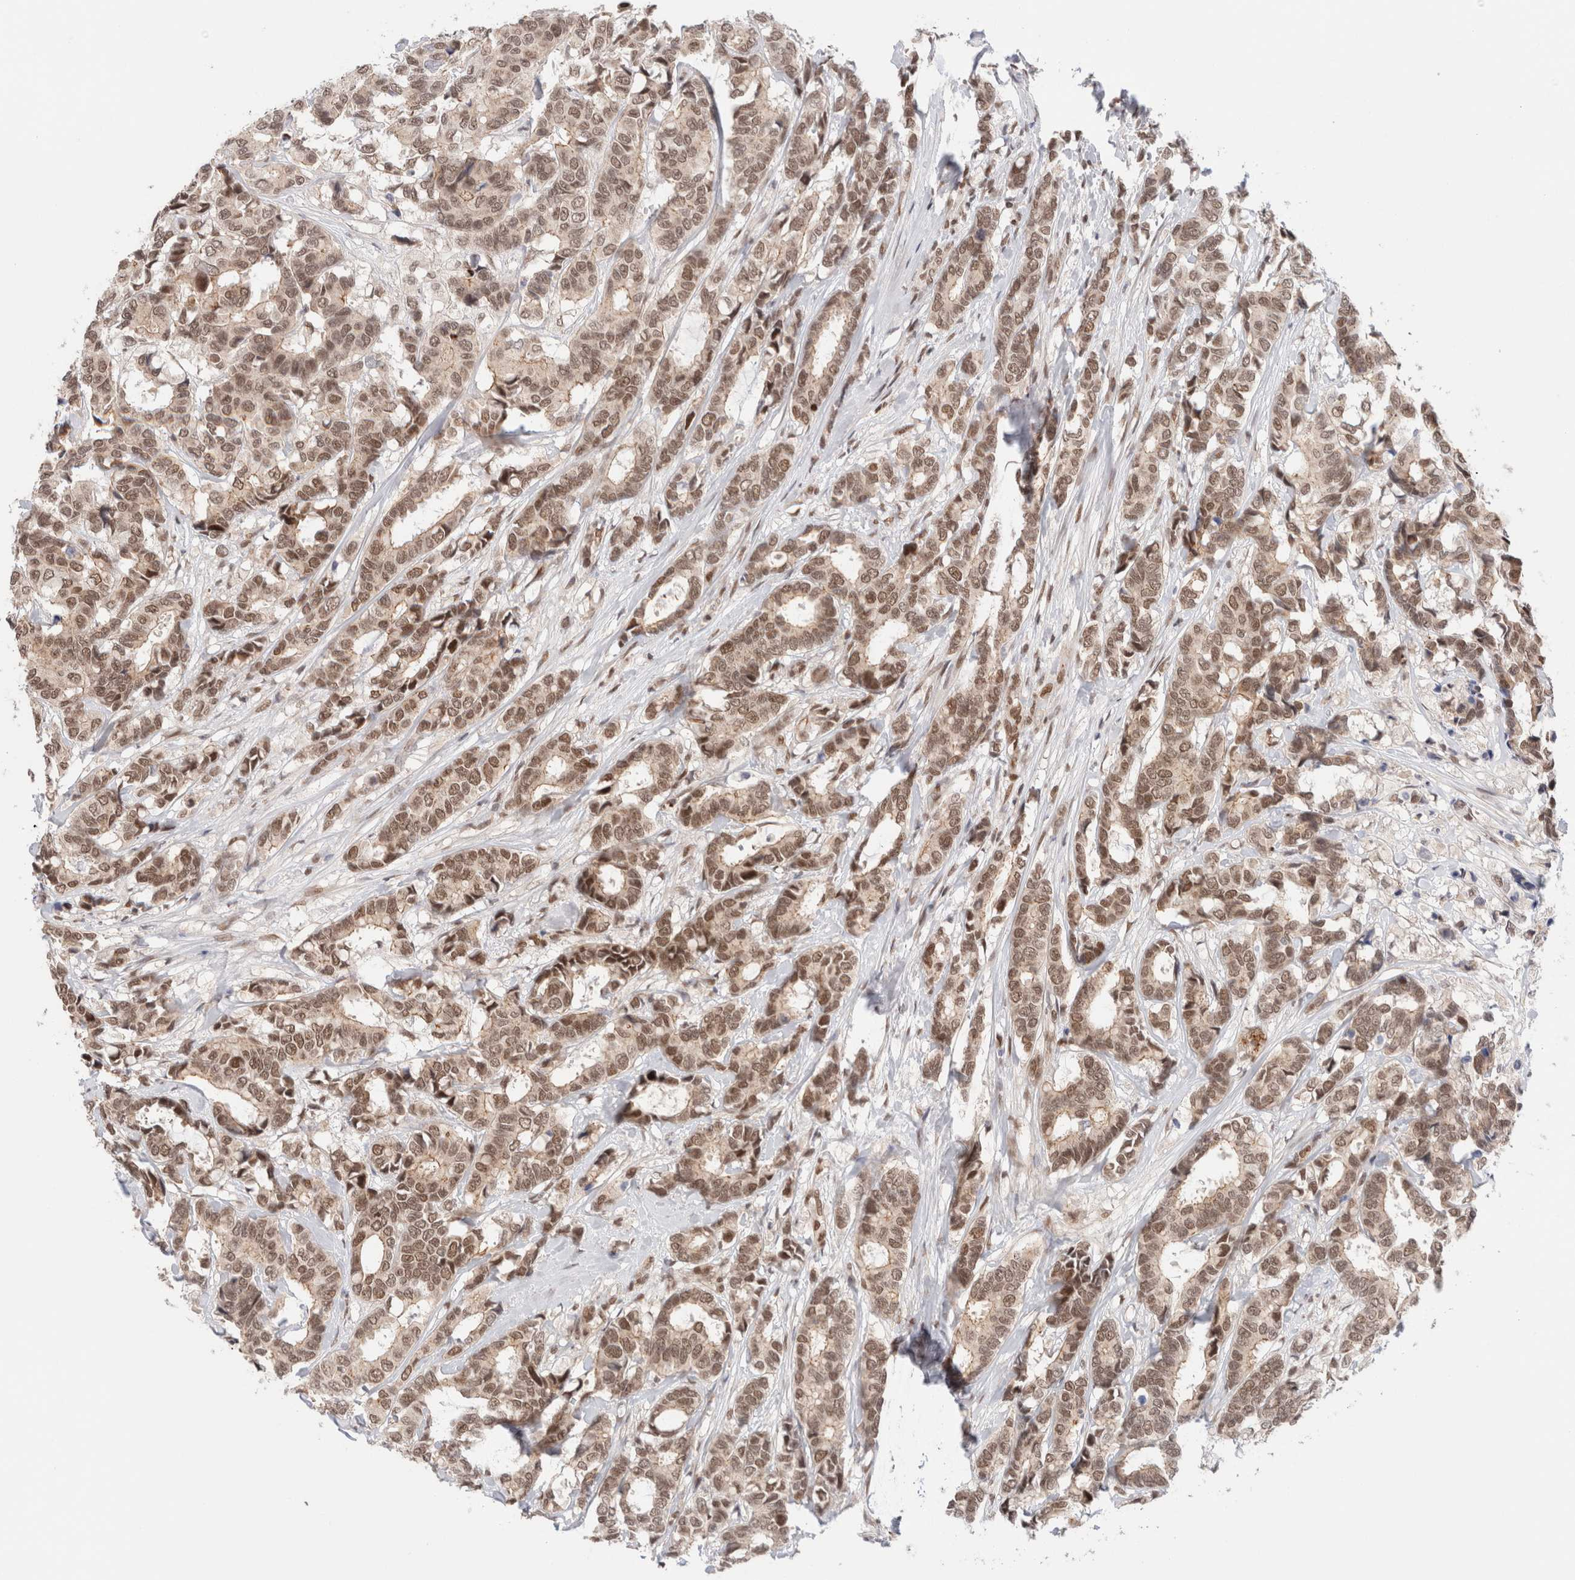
{"staining": {"intensity": "moderate", "quantity": ">75%", "location": "nuclear"}, "tissue": "breast cancer", "cell_type": "Tumor cells", "image_type": "cancer", "snomed": [{"axis": "morphology", "description": "Duct carcinoma"}, {"axis": "topography", "description": "Breast"}], "caption": "The image shows staining of breast cancer, revealing moderate nuclear protein expression (brown color) within tumor cells. The staining was performed using DAB (3,3'-diaminobenzidine), with brown indicating positive protein expression. Nuclei are stained blue with hematoxylin.", "gene": "GATAD2A", "patient": {"sex": "female", "age": 87}}